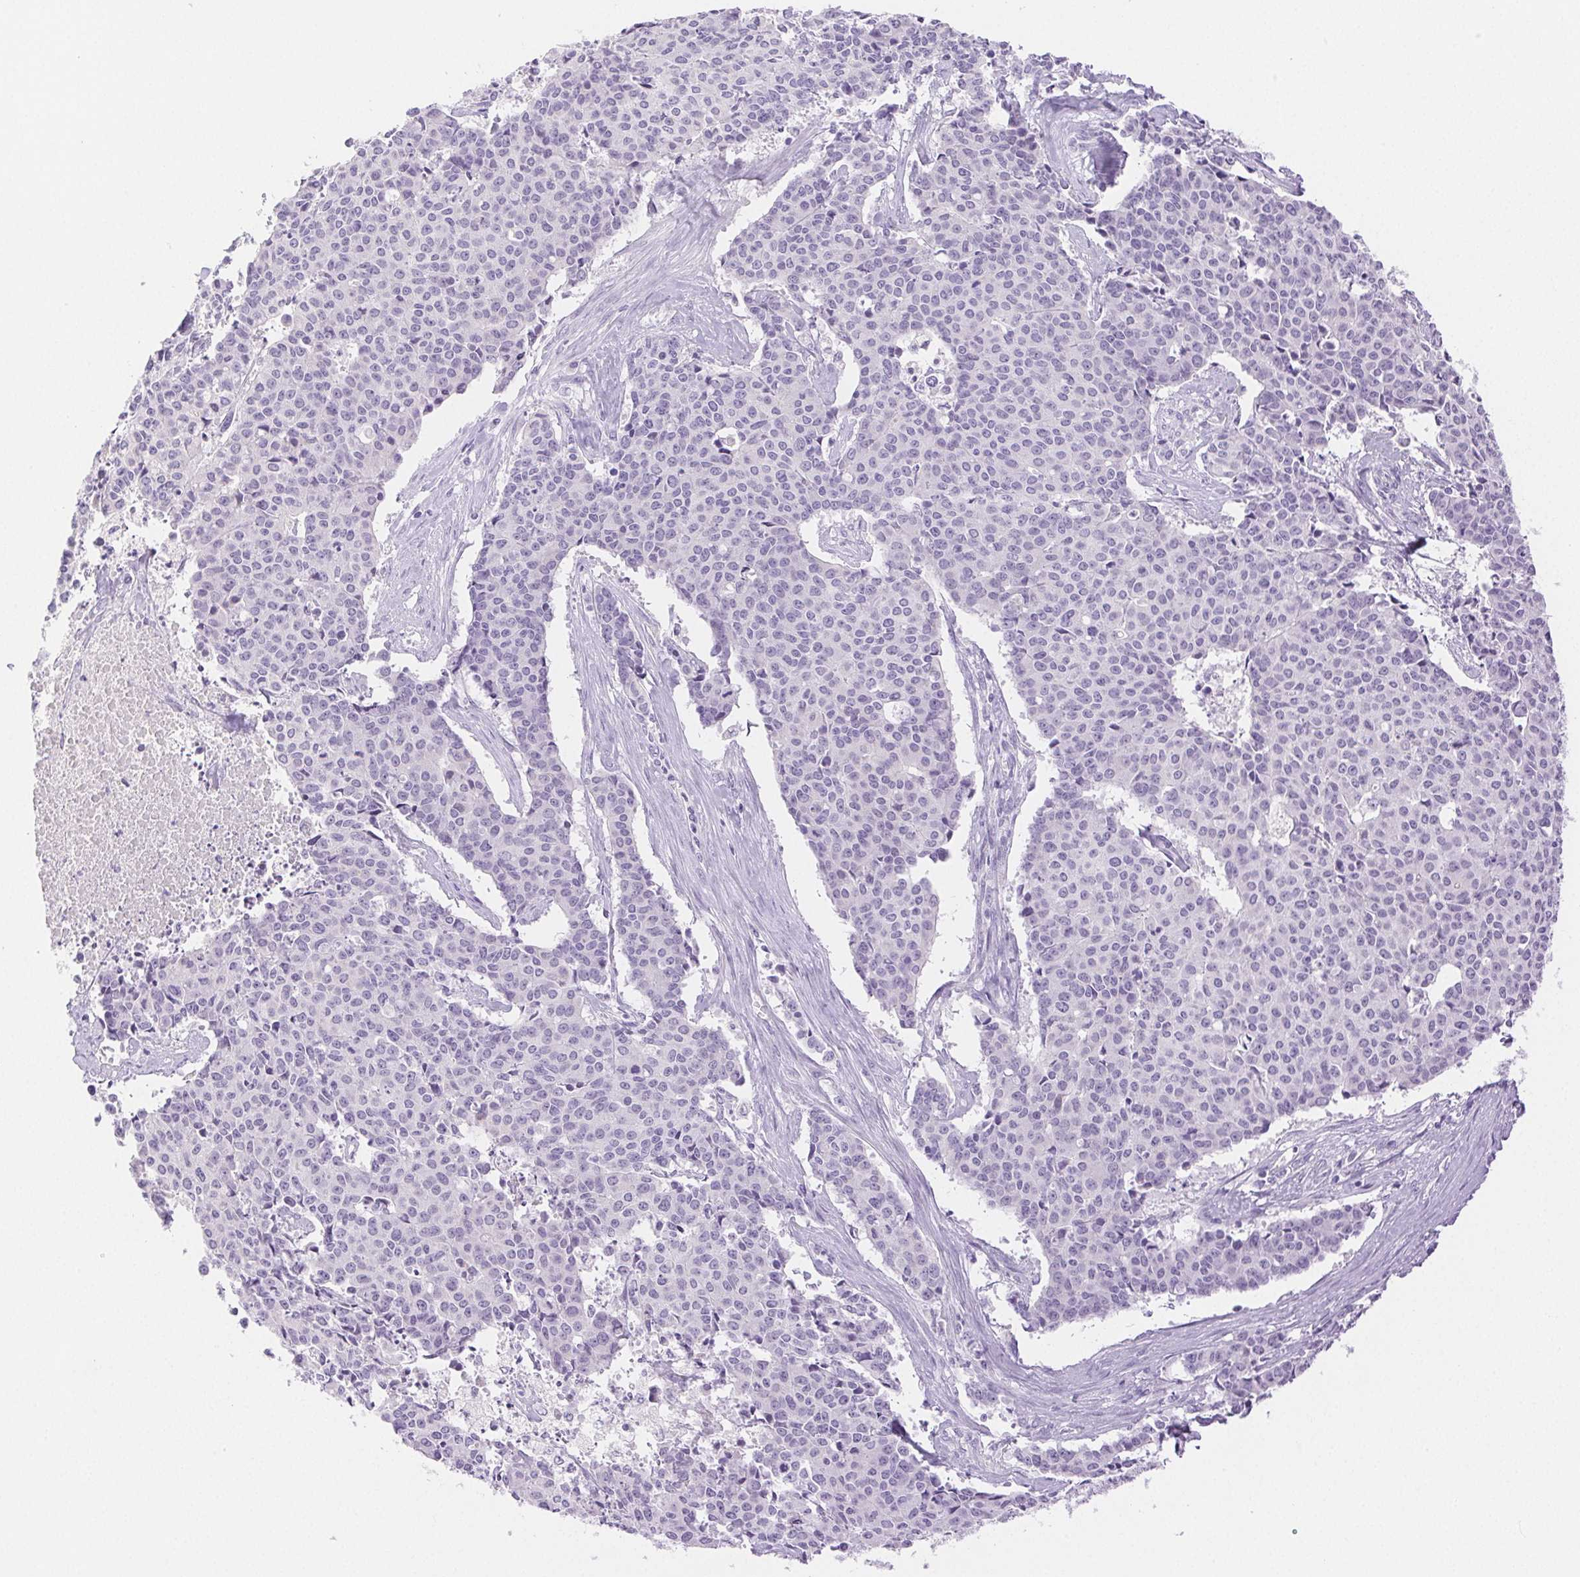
{"staining": {"intensity": "negative", "quantity": "none", "location": "none"}, "tissue": "cervical cancer", "cell_type": "Tumor cells", "image_type": "cancer", "snomed": [{"axis": "morphology", "description": "Squamous cell carcinoma, NOS"}, {"axis": "topography", "description": "Cervix"}], "caption": "Immunohistochemical staining of human squamous cell carcinoma (cervical) exhibits no significant positivity in tumor cells. Brightfield microscopy of immunohistochemistry (IHC) stained with DAB (brown) and hematoxylin (blue), captured at high magnification.", "gene": "SPACA4", "patient": {"sex": "female", "age": 28}}